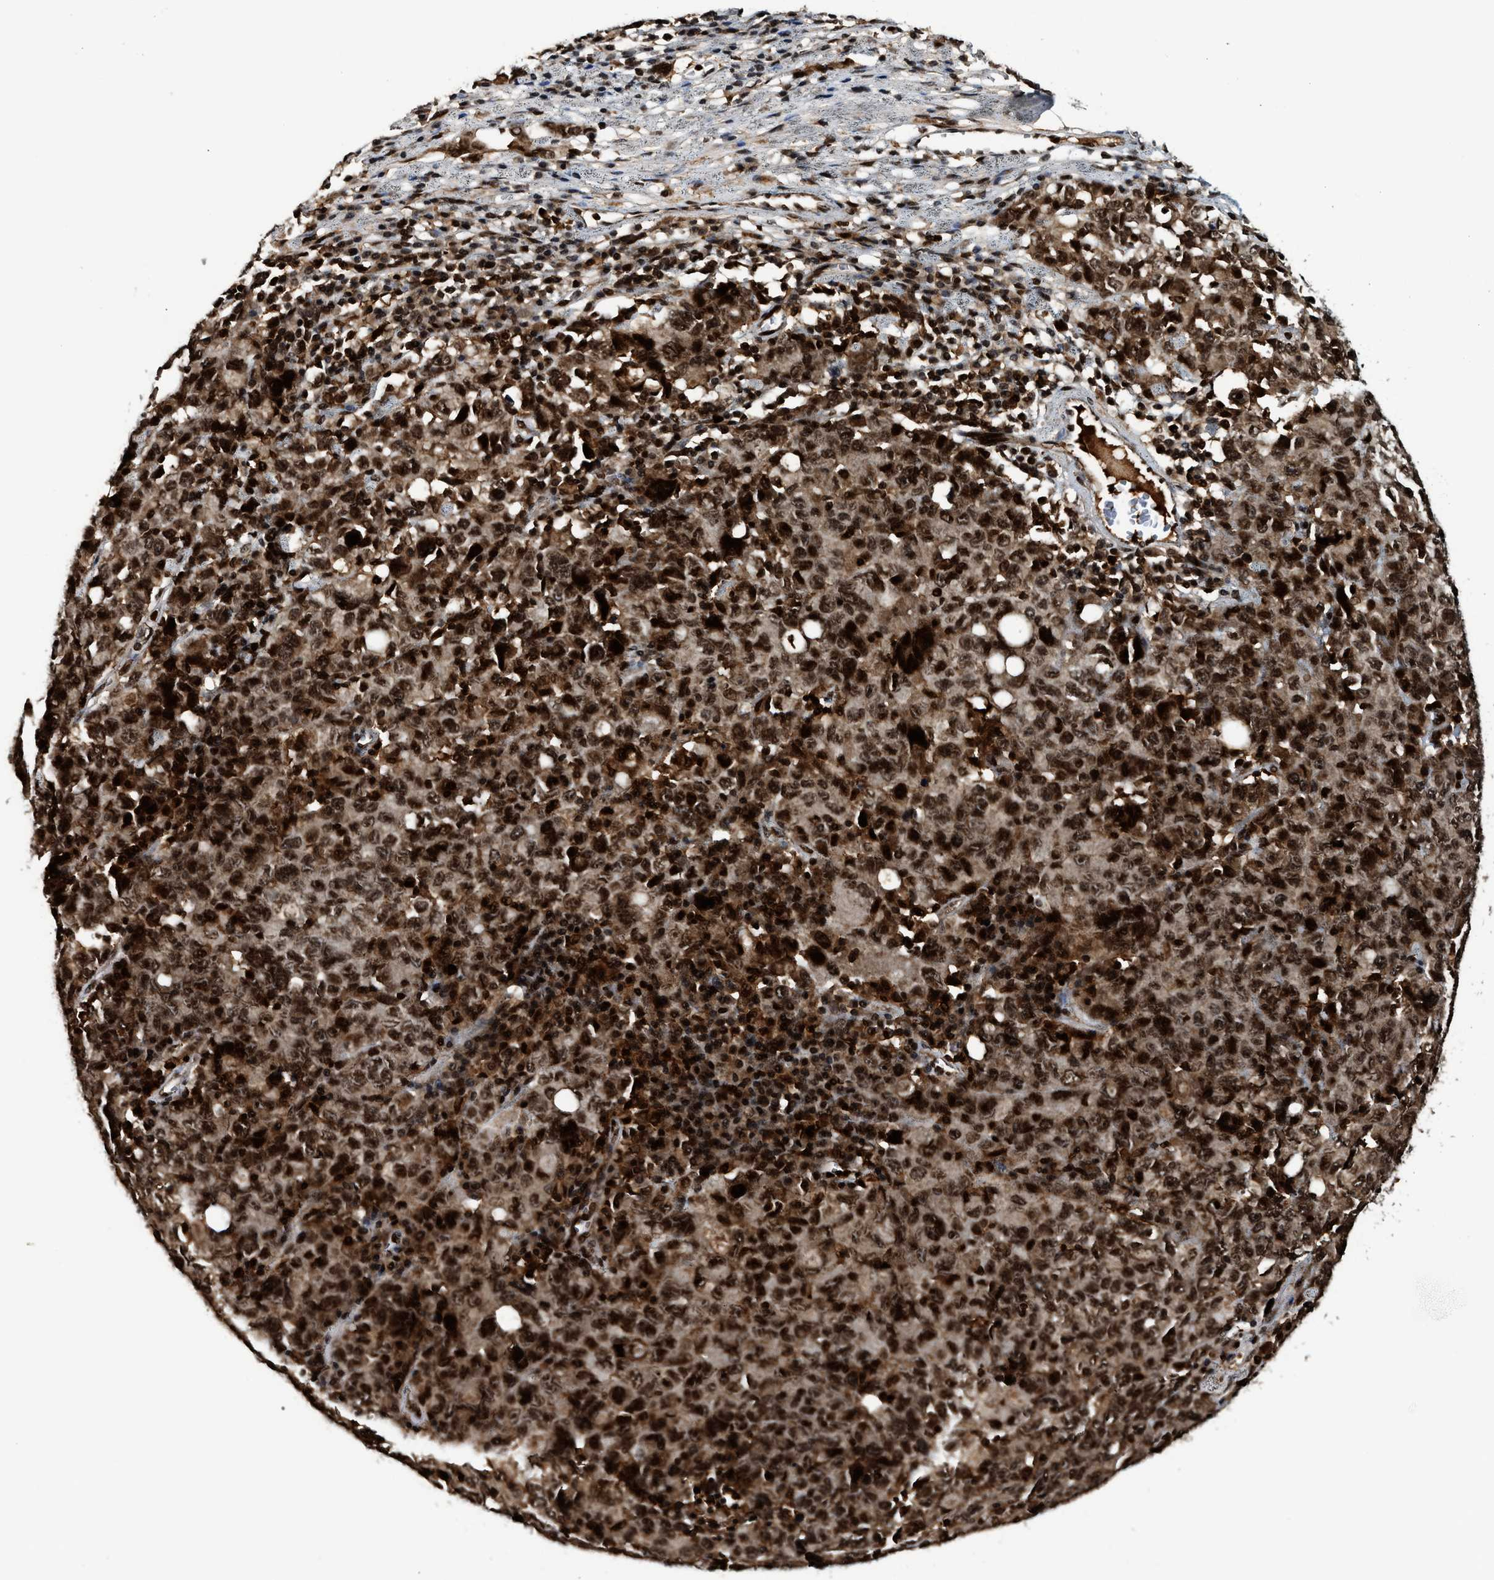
{"staining": {"intensity": "strong", "quantity": ">75%", "location": "cytoplasmic/membranous,nuclear"}, "tissue": "ovarian cancer", "cell_type": "Tumor cells", "image_type": "cancer", "snomed": [{"axis": "morphology", "description": "Carcinoma, endometroid"}, {"axis": "topography", "description": "Ovary"}], "caption": "Immunohistochemical staining of human endometroid carcinoma (ovarian) displays strong cytoplasmic/membranous and nuclear protein staining in about >75% of tumor cells.", "gene": "MDM2", "patient": {"sex": "female", "age": 62}}